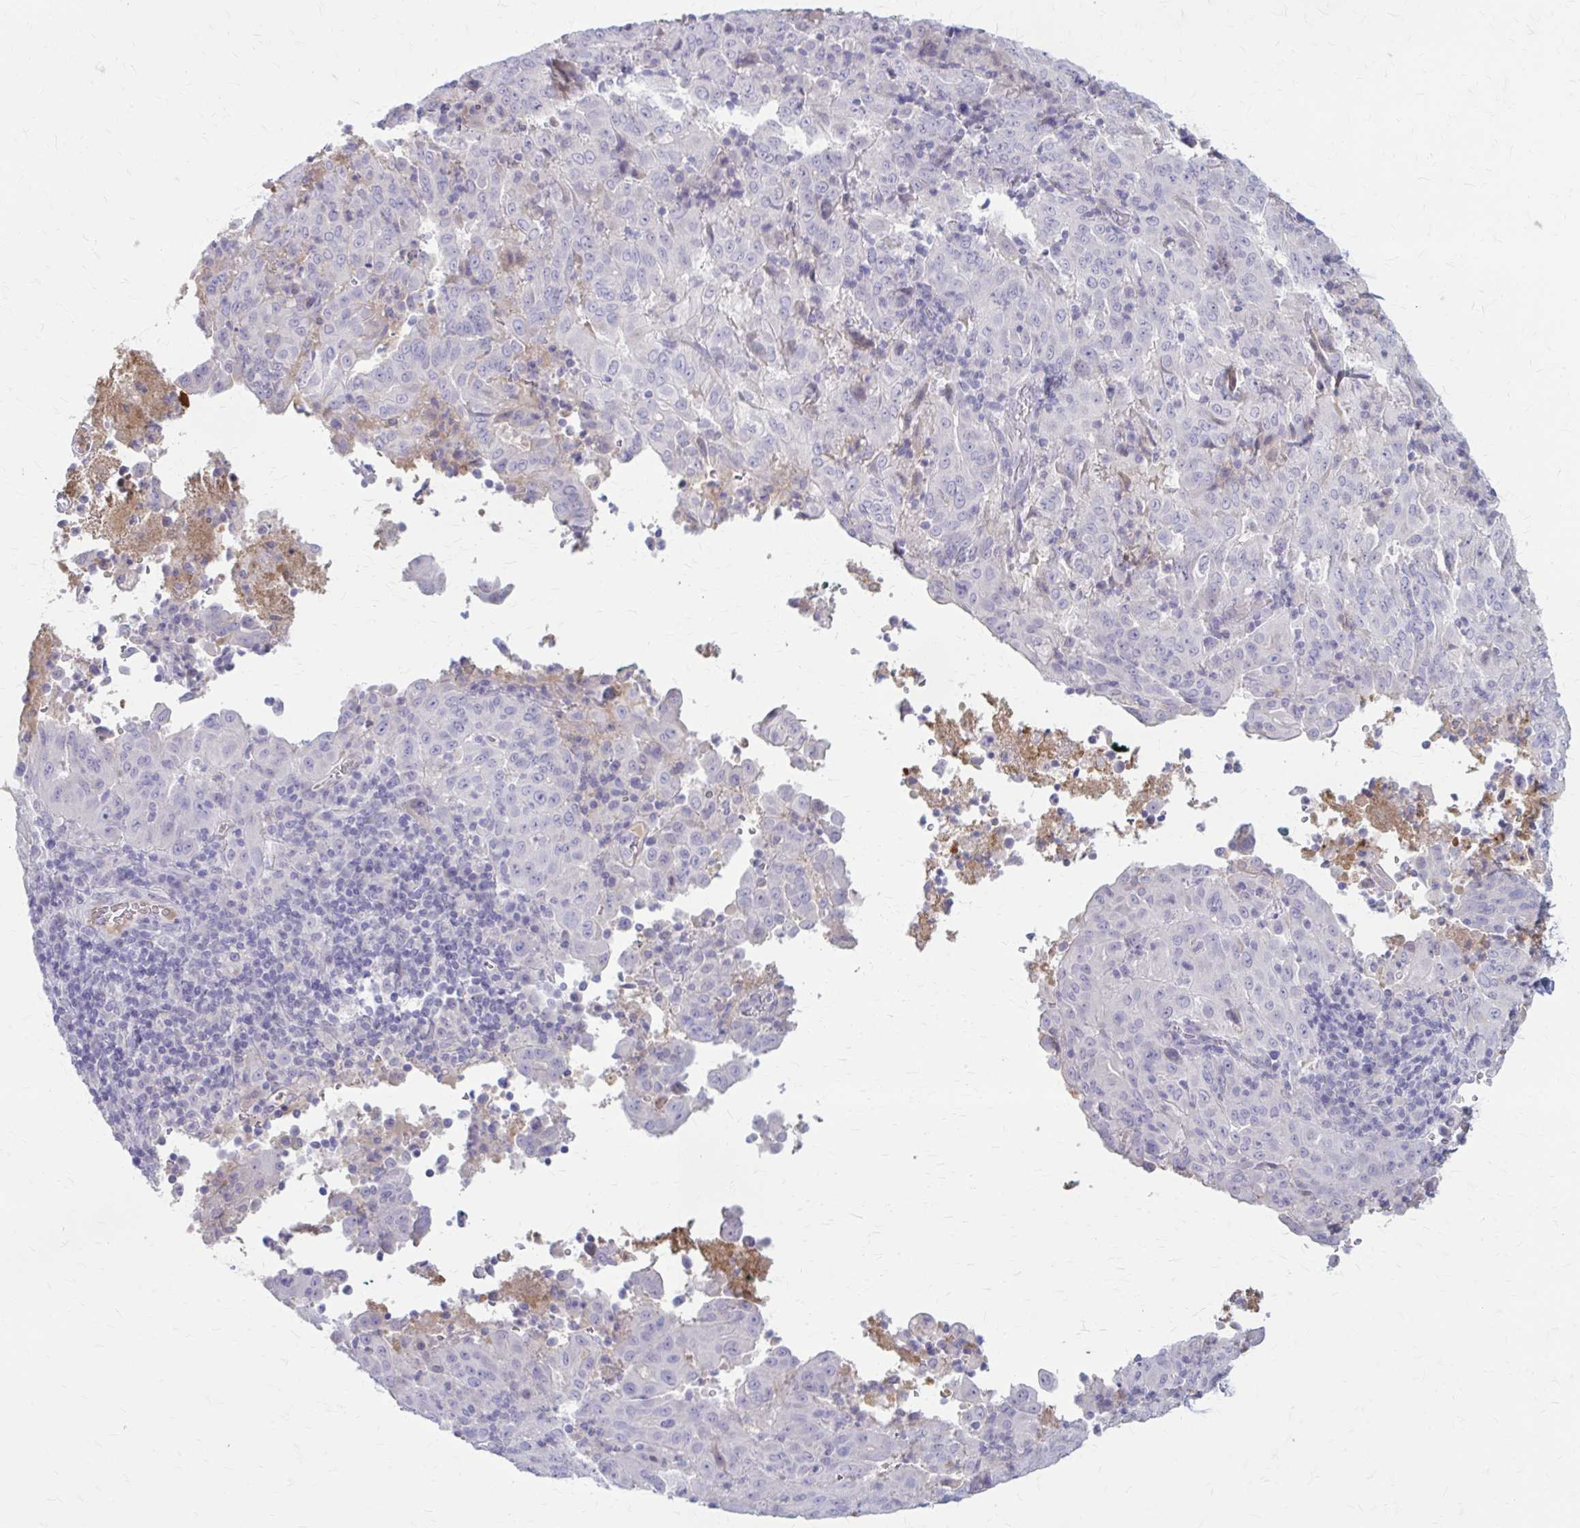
{"staining": {"intensity": "negative", "quantity": "none", "location": "none"}, "tissue": "pancreatic cancer", "cell_type": "Tumor cells", "image_type": "cancer", "snomed": [{"axis": "morphology", "description": "Adenocarcinoma, NOS"}, {"axis": "topography", "description": "Pancreas"}], "caption": "Tumor cells show no significant expression in pancreatic adenocarcinoma.", "gene": "SERPIND1", "patient": {"sex": "male", "age": 63}}